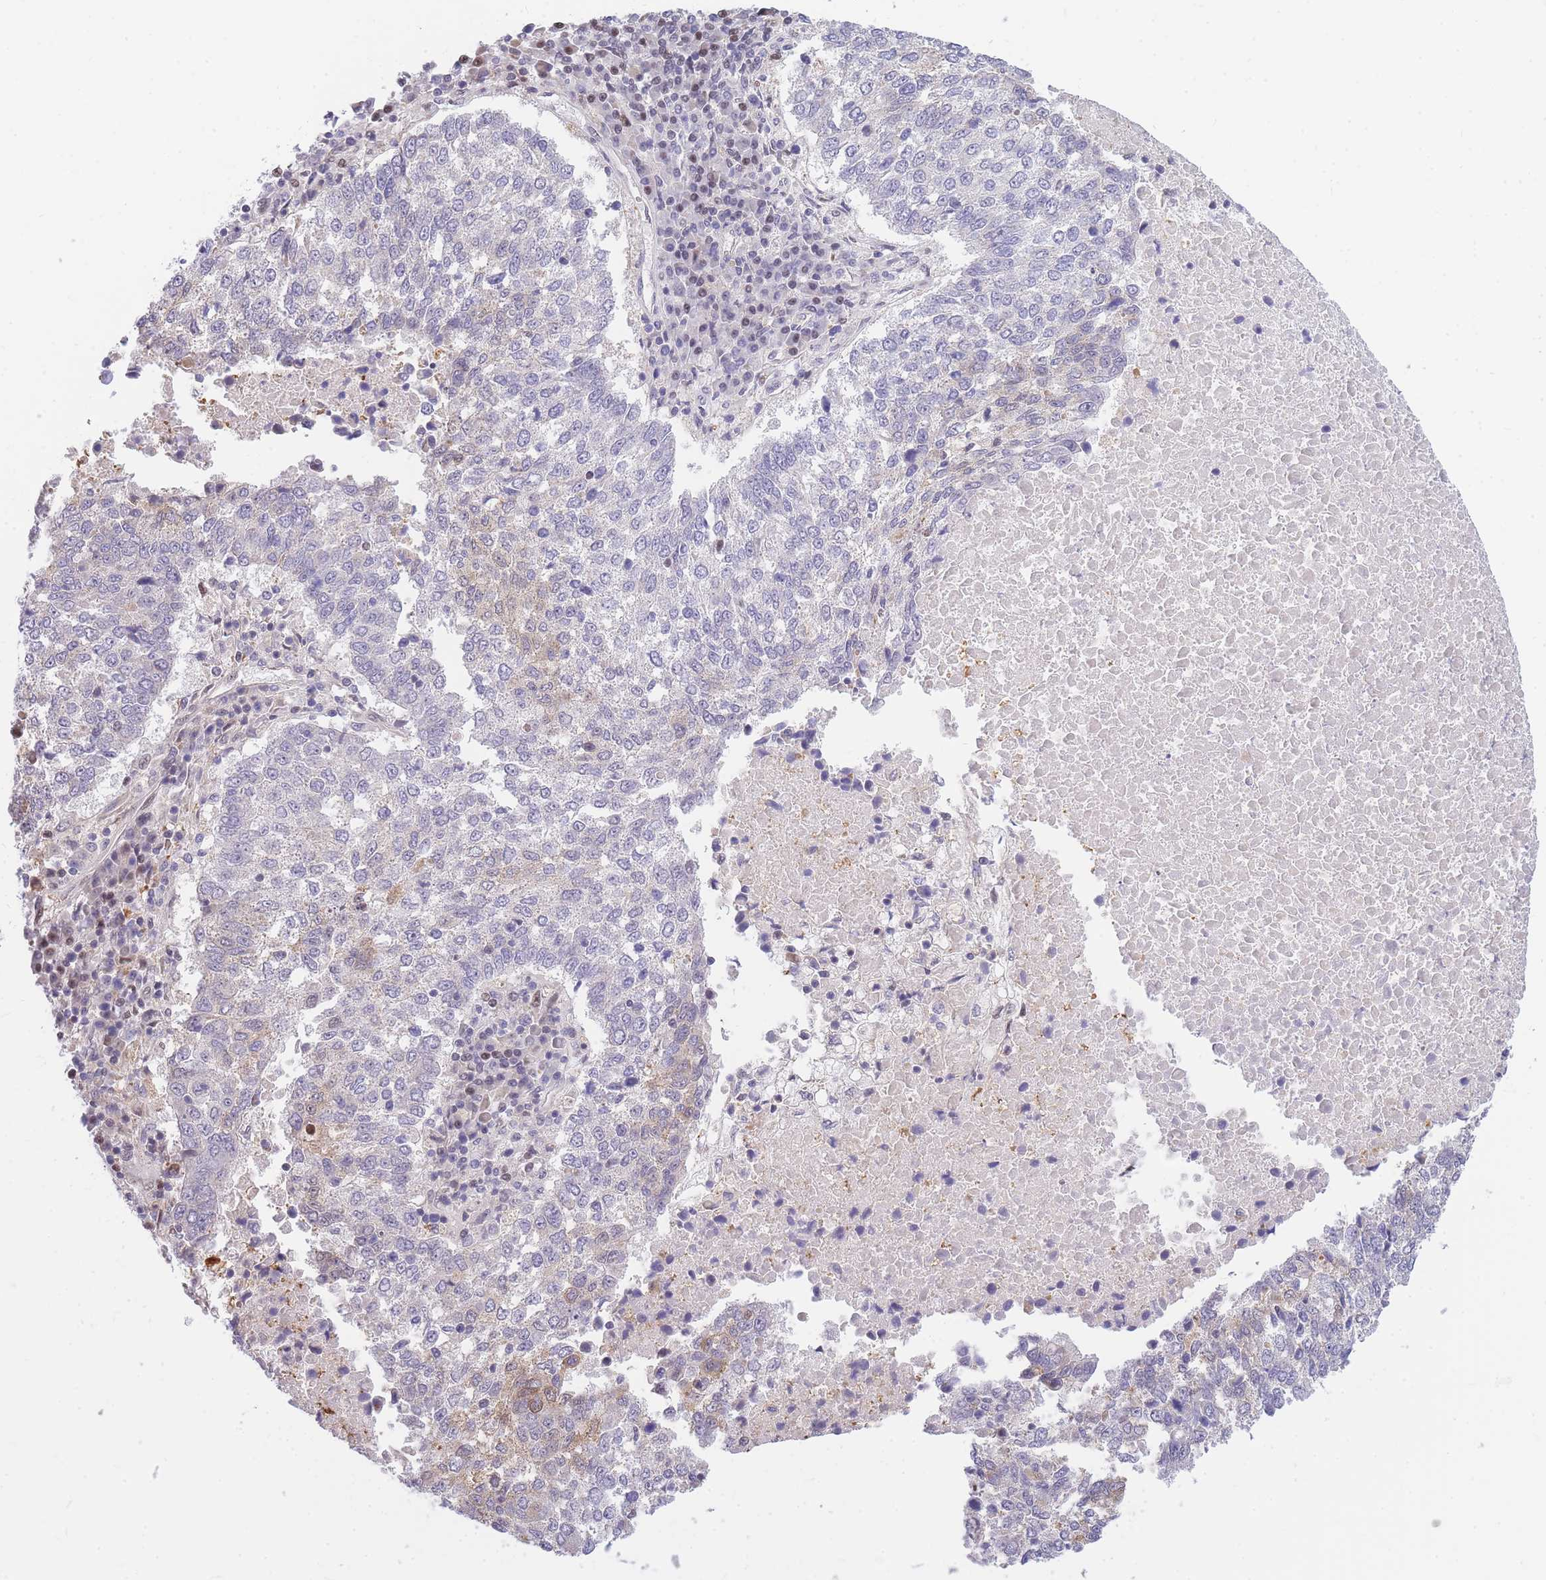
{"staining": {"intensity": "negative", "quantity": "none", "location": "none"}, "tissue": "lung cancer", "cell_type": "Tumor cells", "image_type": "cancer", "snomed": [{"axis": "morphology", "description": "Squamous cell carcinoma, NOS"}, {"axis": "topography", "description": "Lung"}], "caption": "This is an IHC image of human lung squamous cell carcinoma. There is no staining in tumor cells.", "gene": "CRACD", "patient": {"sex": "male", "age": 73}}